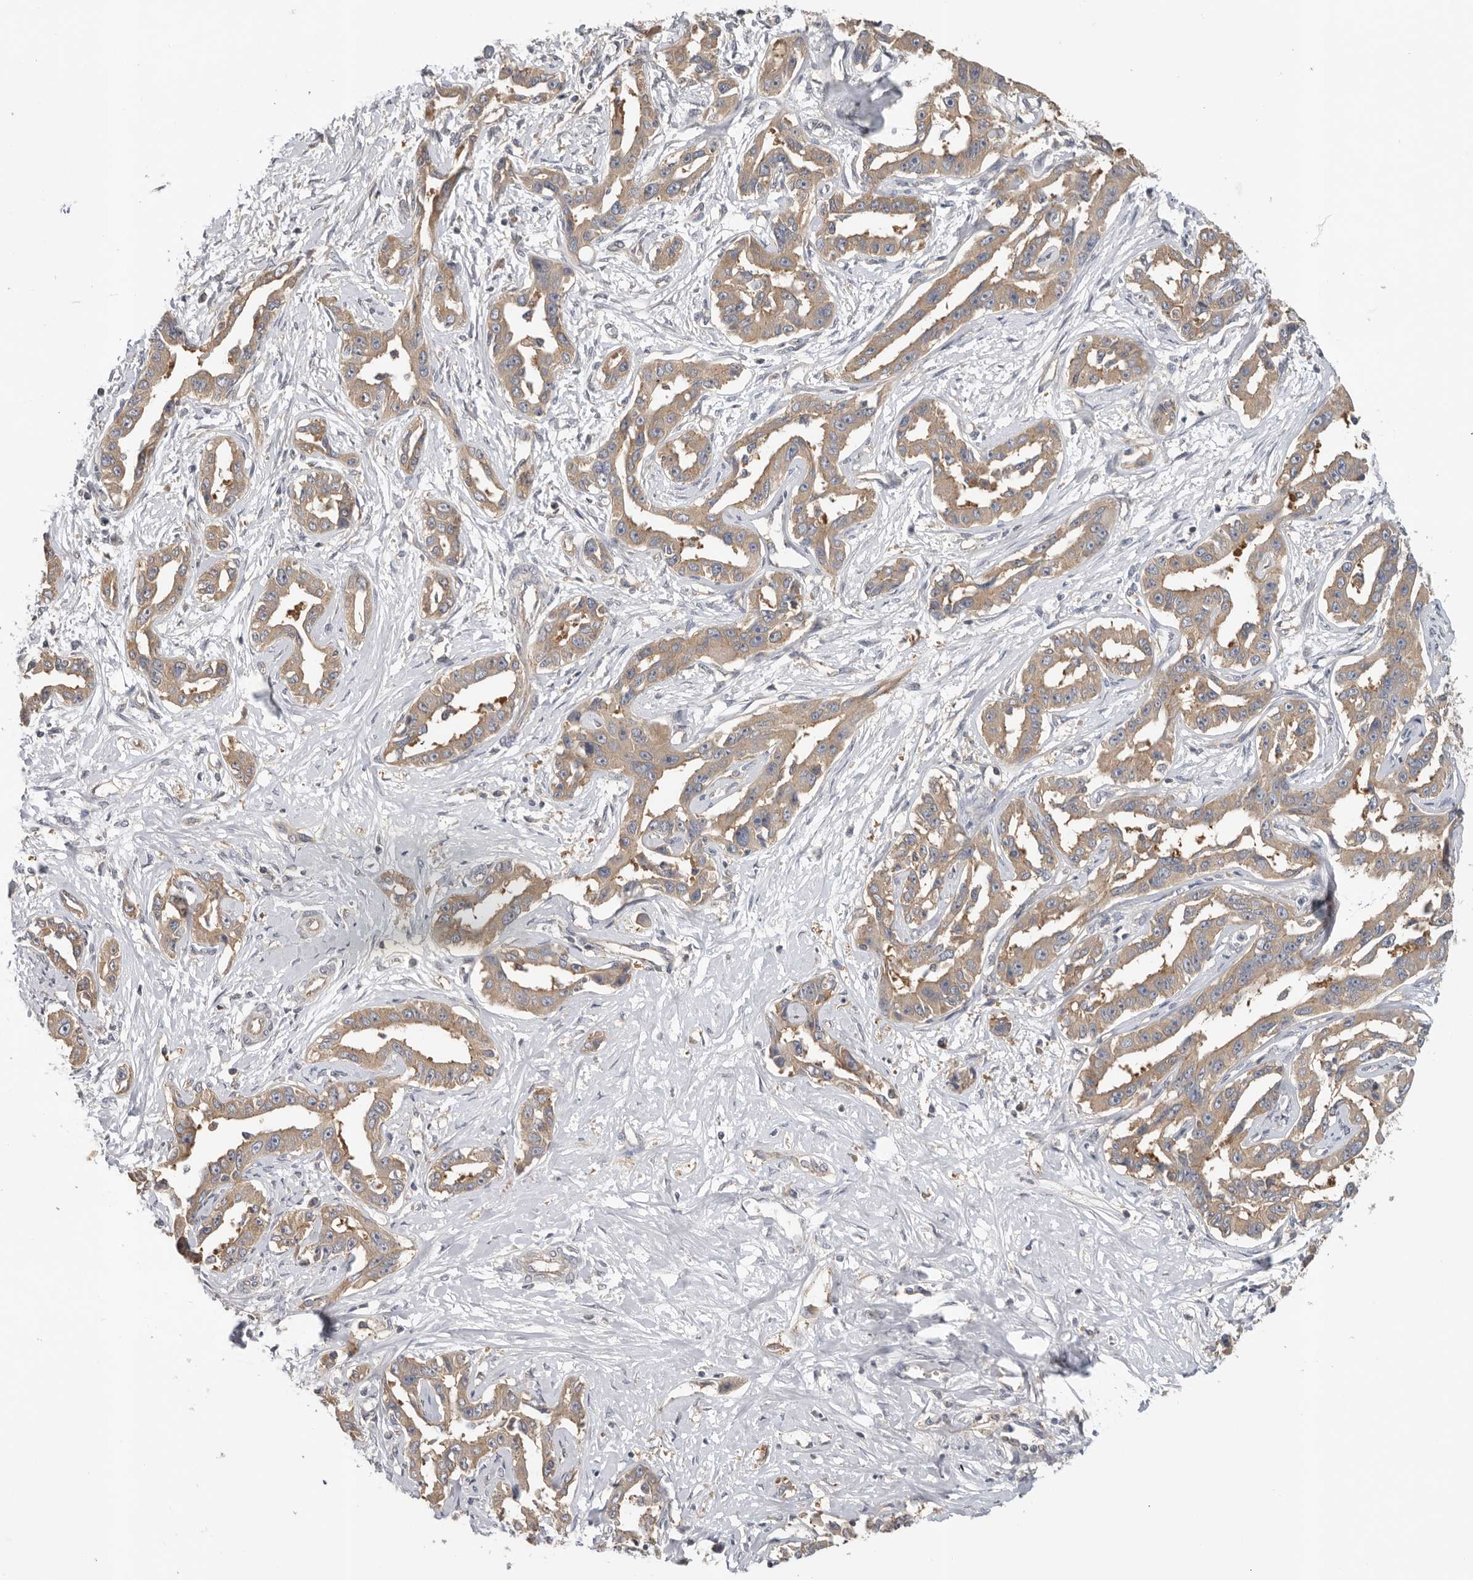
{"staining": {"intensity": "moderate", "quantity": ">75%", "location": "cytoplasmic/membranous"}, "tissue": "liver cancer", "cell_type": "Tumor cells", "image_type": "cancer", "snomed": [{"axis": "morphology", "description": "Cholangiocarcinoma"}, {"axis": "topography", "description": "Liver"}], "caption": "DAB immunohistochemical staining of liver cholangiocarcinoma shows moderate cytoplasmic/membranous protein positivity in about >75% of tumor cells.", "gene": "PPP1R42", "patient": {"sex": "male", "age": 59}}